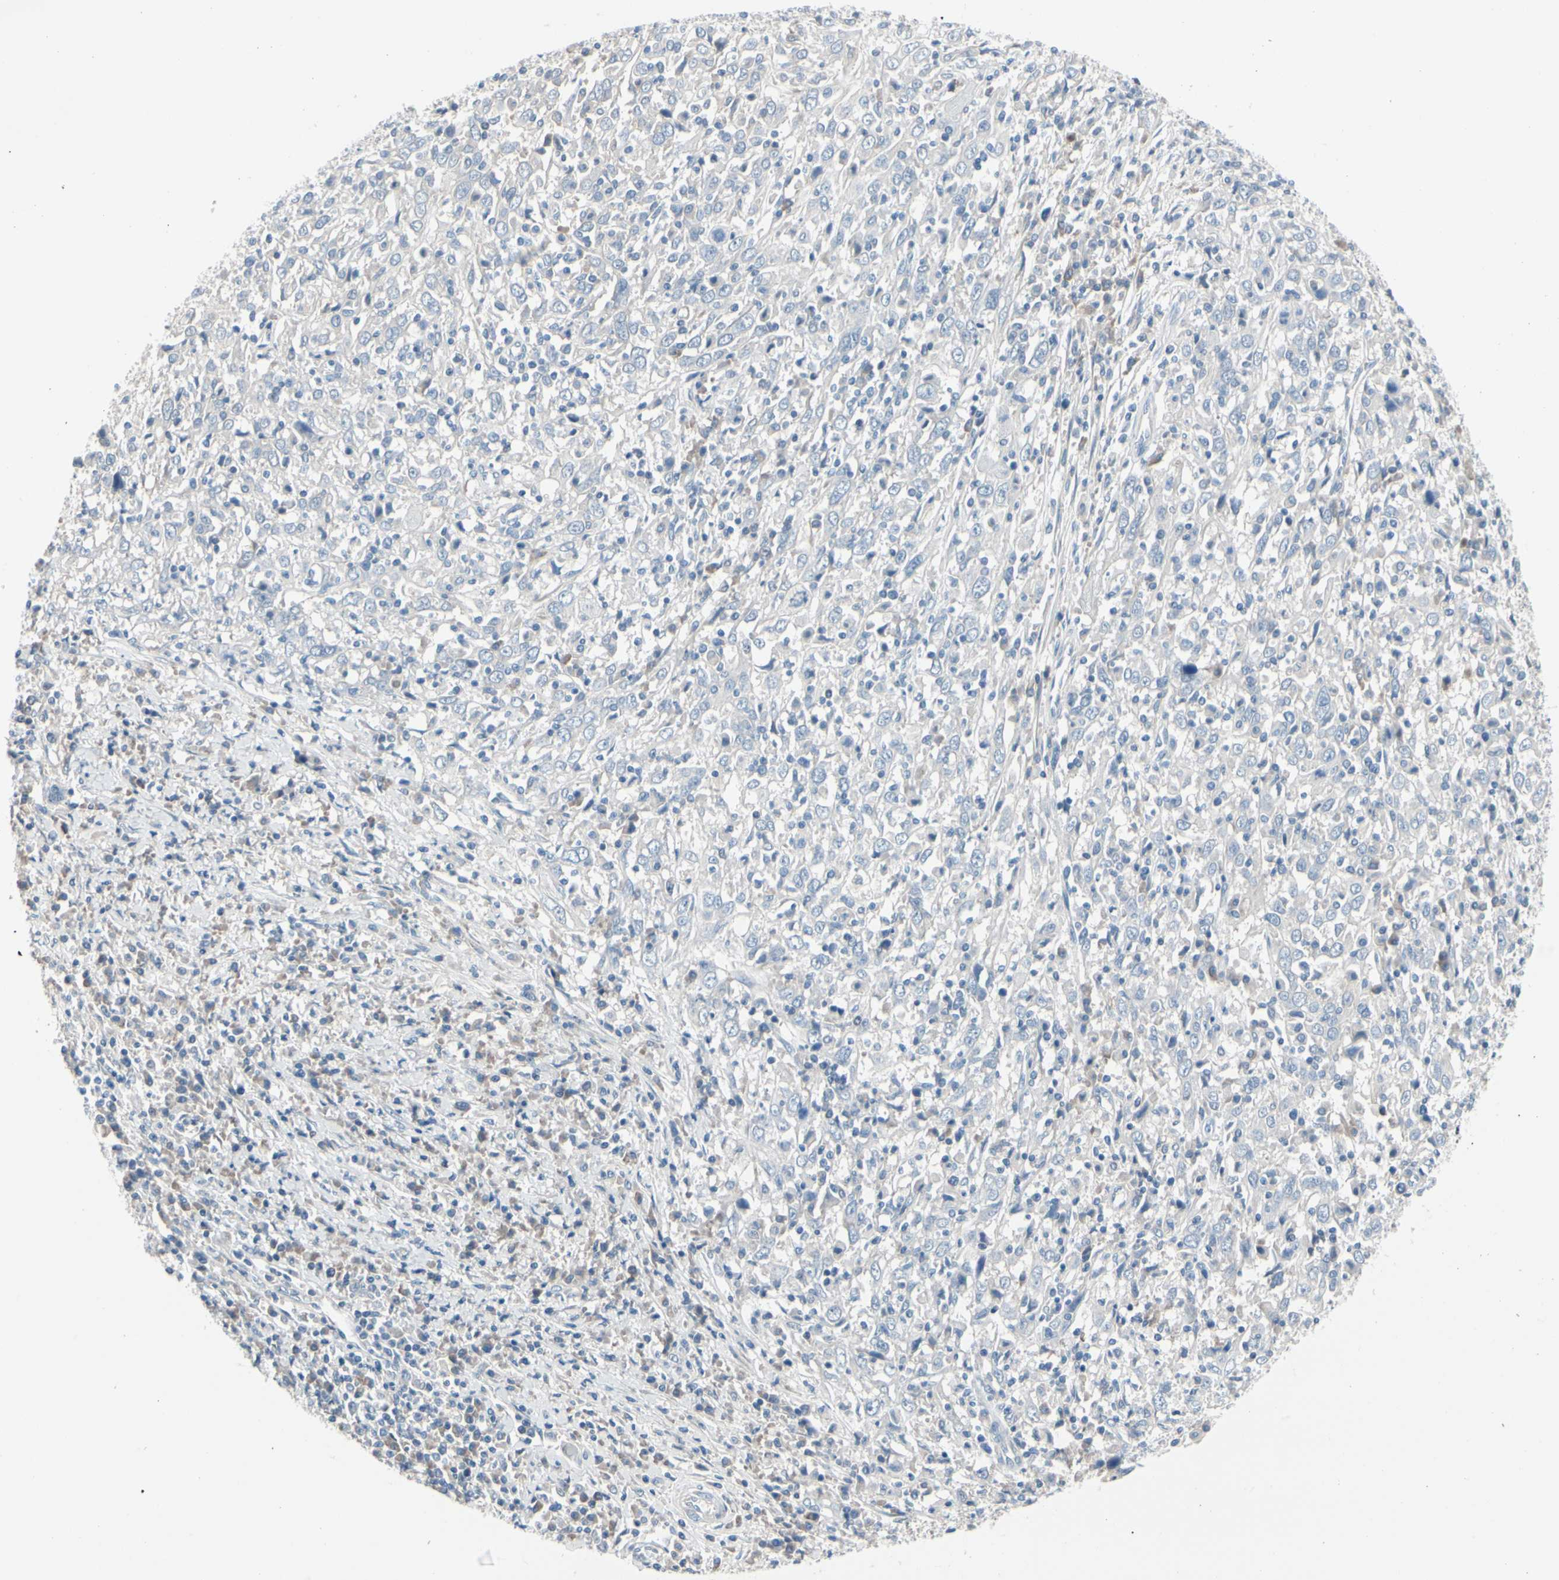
{"staining": {"intensity": "negative", "quantity": "none", "location": "none"}, "tissue": "cervical cancer", "cell_type": "Tumor cells", "image_type": "cancer", "snomed": [{"axis": "morphology", "description": "Squamous cell carcinoma, NOS"}, {"axis": "topography", "description": "Cervix"}], "caption": "Immunohistochemistry image of neoplastic tissue: cervical cancer (squamous cell carcinoma) stained with DAB (3,3'-diaminobenzidine) shows no significant protein staining in tumor cells. (DAB immunohistochemistry (IHC) visualized using brightfield microscopy, high magnification).", "gene": "PGR", "patient": {"sex": "female", "age": 46}}